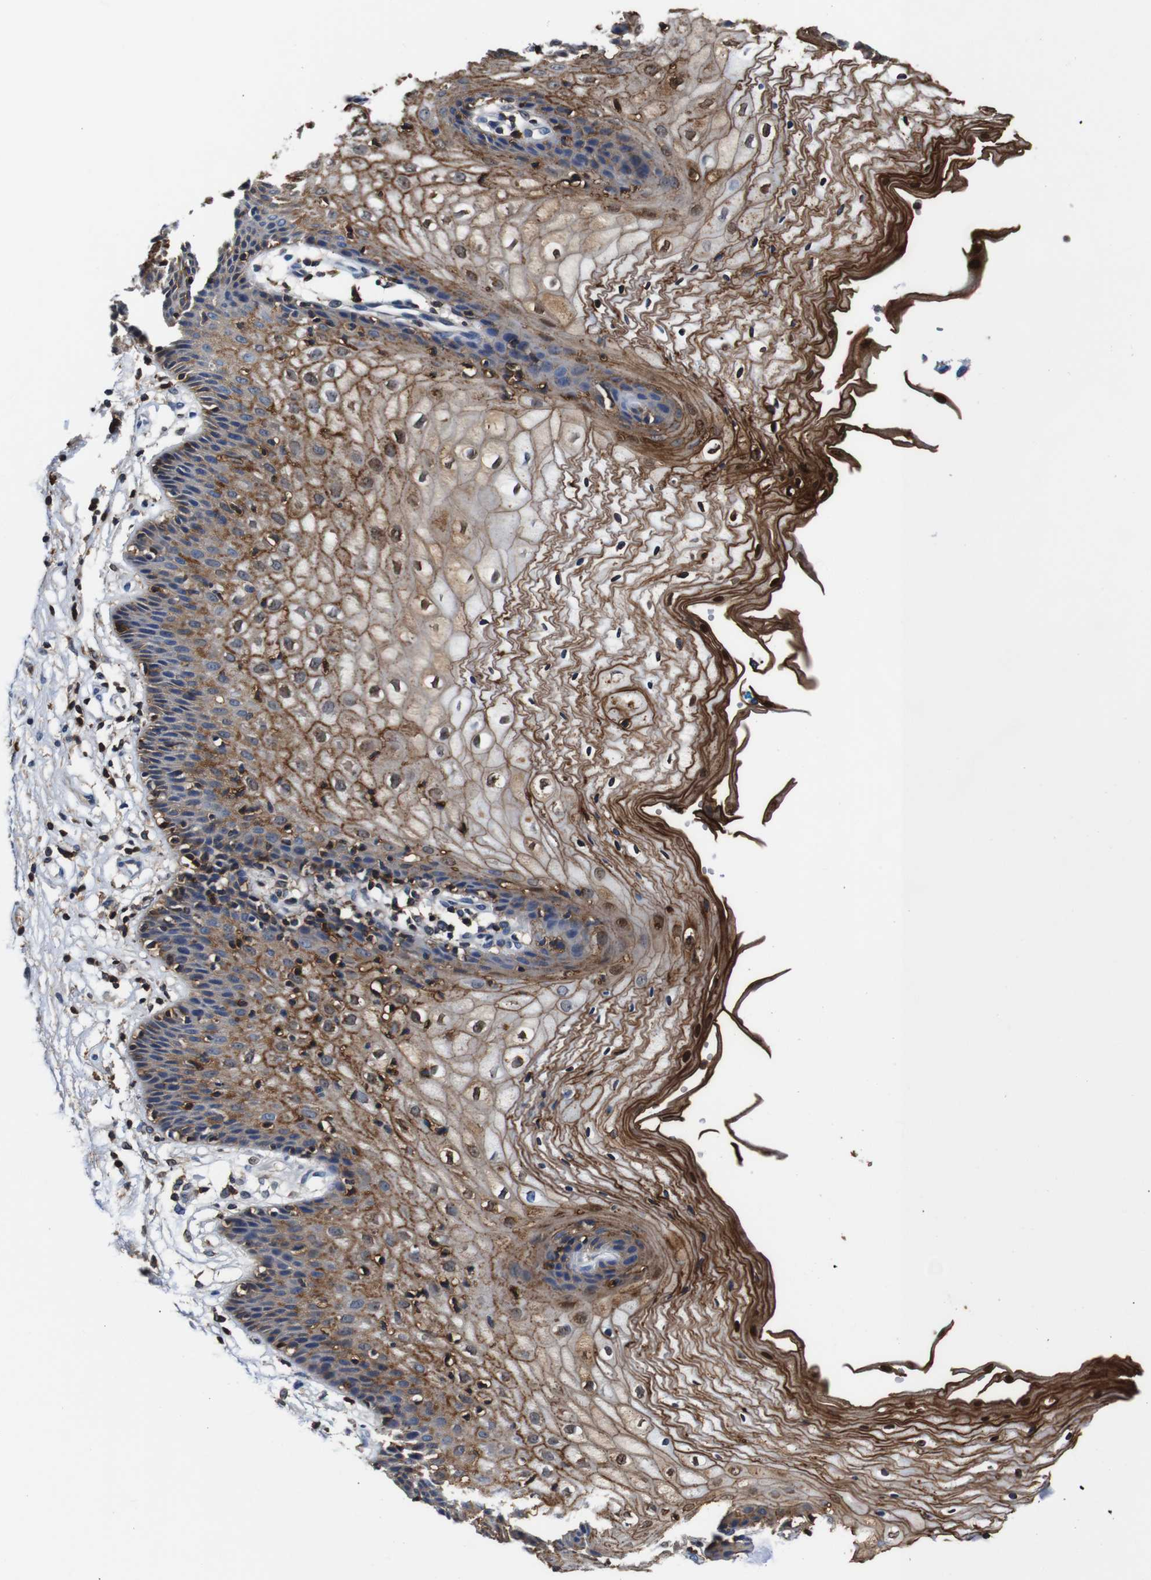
{"staining": {"intensity": "moderate", "quantity": "<25%", "location": "cytoplasmic/membranous"}, "tissue": "vagina", "cell_type": "Squamous epithelial cells", "image_type": "normal", "snomed": [{"axis": "morphology", "description": "Normal tissue, NOS"}, {"axis": "topography", "description": "Vagina"}], "caption": "A brown stain highlights moderate cytoplasmic/membranous expression of a protein in squamous epithelial cells of normal vagina. The staining was performed using DAB, with brown indicating positive protein expression. Nuclei are stained blue with hematoxylin.", "gene": "ANXA1", "patient": {"sex": "female", "age": 34}}